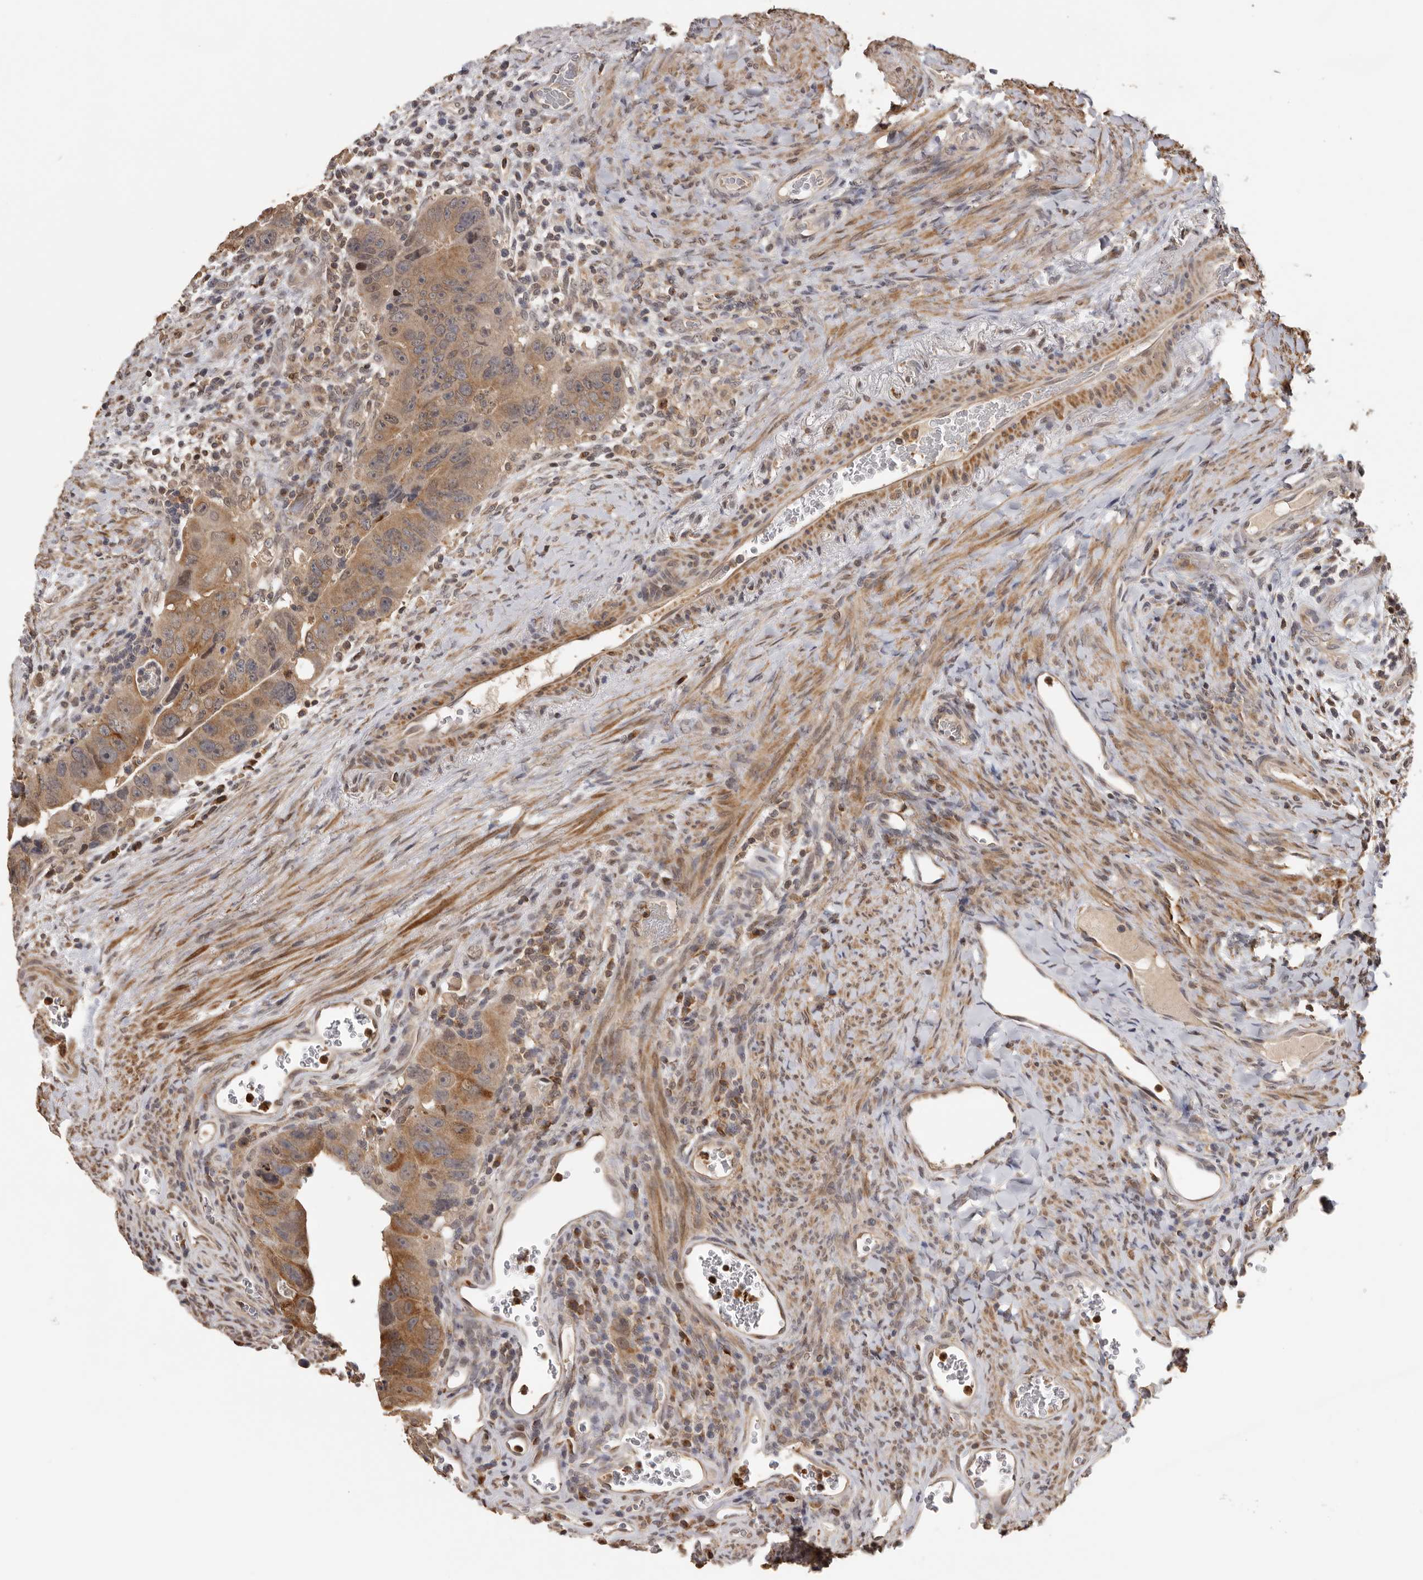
{"staining": {"intensity": "moderate", "quantity": ">75%", "location": "cytoplasmic/membranous"}, "tissue": "colorectal cancer", "cell_type": "Tumor cells", "image_type": "cancer", "snomed": [{"axis": "morphology", "description": "Adenocarcinoma, NOS"}, {"axis": "topography", "description": "Rectum"}], "caption": "IHC image of neoplastic tissue: adenocarcinoma (colorectal) stained using IHC exhibits medium levels of moderate protein expression localized specifically in the cytoplasmic/membranous of tumor cells, appearing as a cytoplasmic/membranous brown color.", "gene": "KIF2B", "patient": {"sex": "male", "age": 59}}